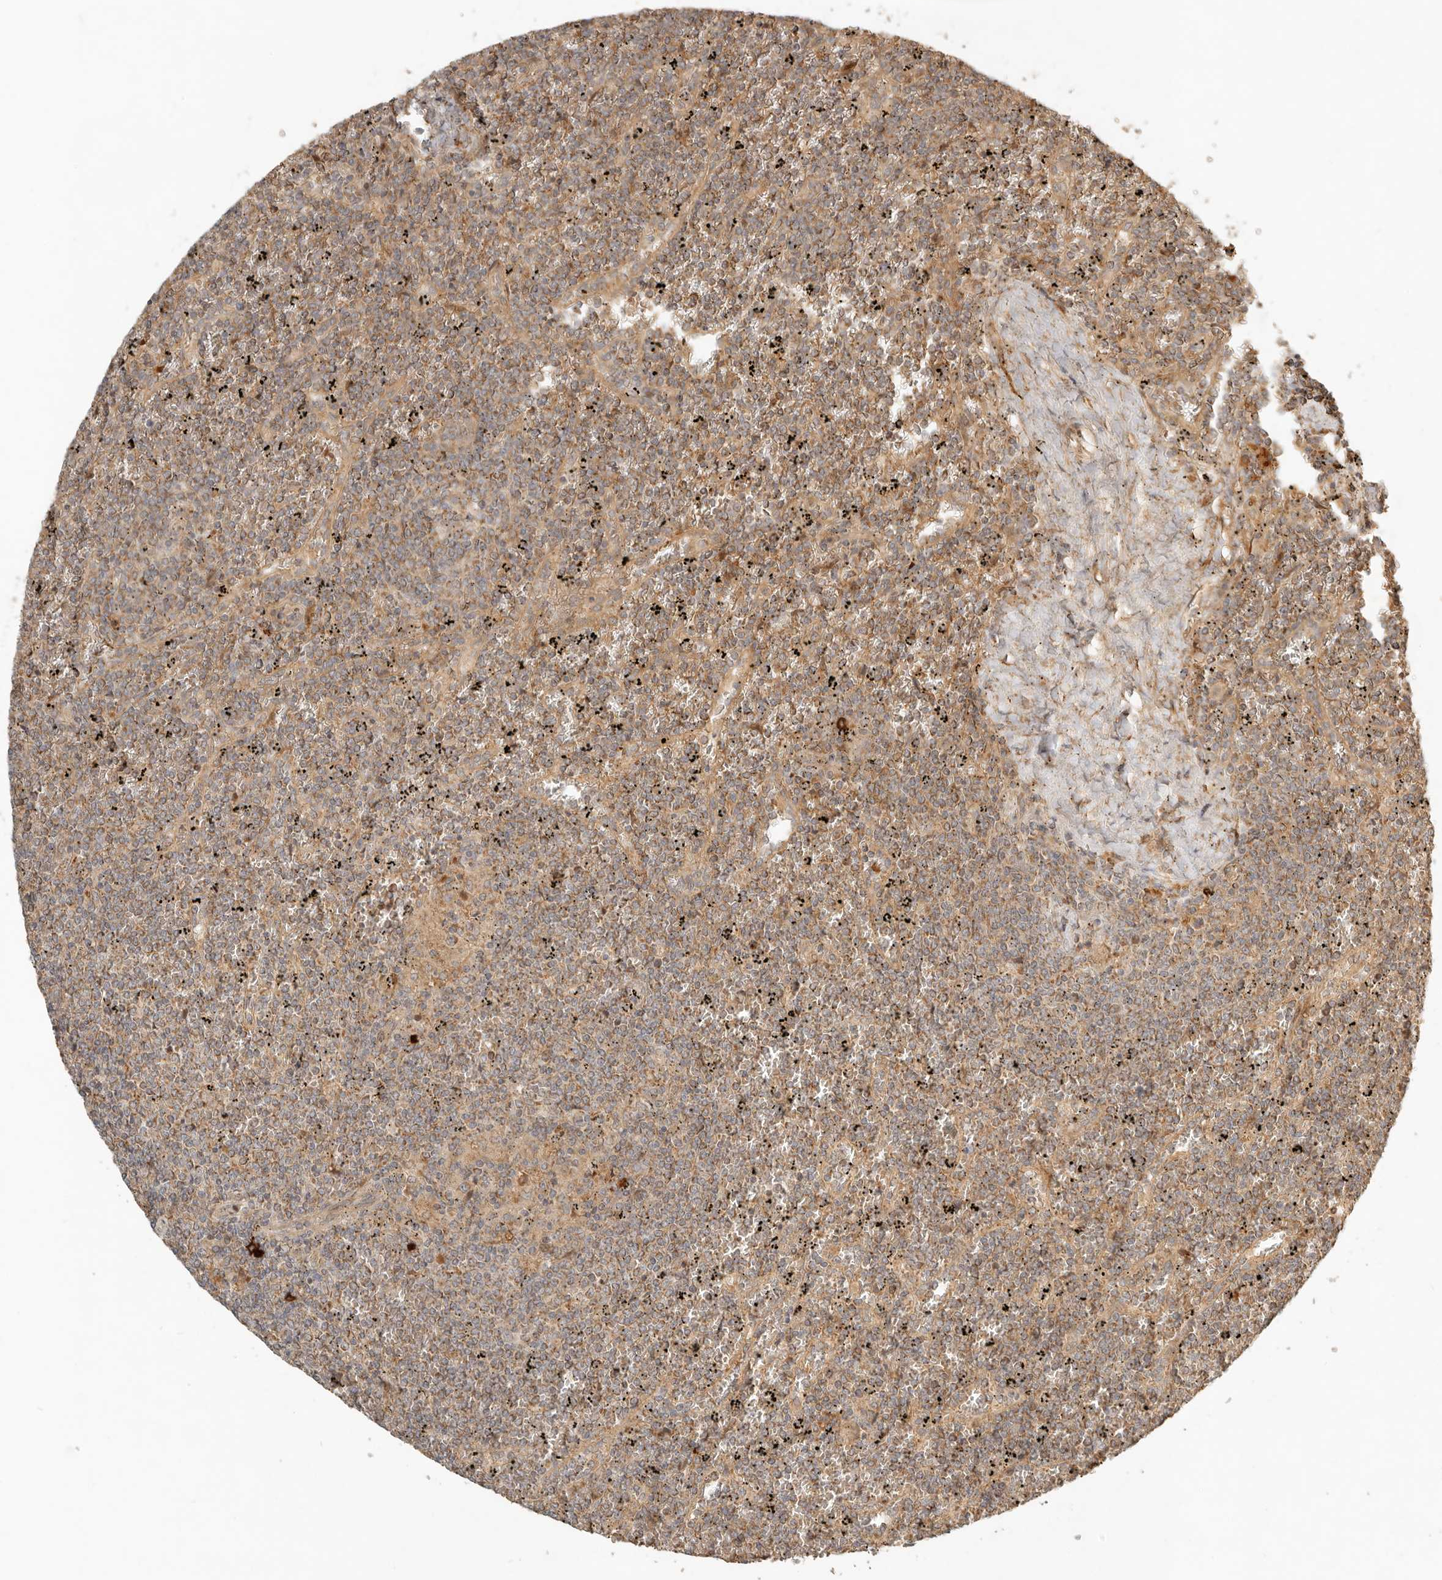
{"staining": {"intensity": "moderate", "quantity": ">75%", "location": "cytoplasmic/membranous"}, "tissue": "lymphoma", "cell_type": "Tumor cells", "image_type": "cancer", "snomed": [{"axis": "morphology", "description": "Malignant lymphoma, non-Hodgkin's type, Low grade"}, {"axis": "topography", "description": "Spleen"}], "caption": "Low-grade malignant lymphoma, non-Hodgkin's type stained with immunohistochemistry (IHC) reveals moderate cytoplasmic/membranous expression in about >75% of tumor cells.", "gene": "CLEC4C", "patient": {"sex": "female", "age": 19}}